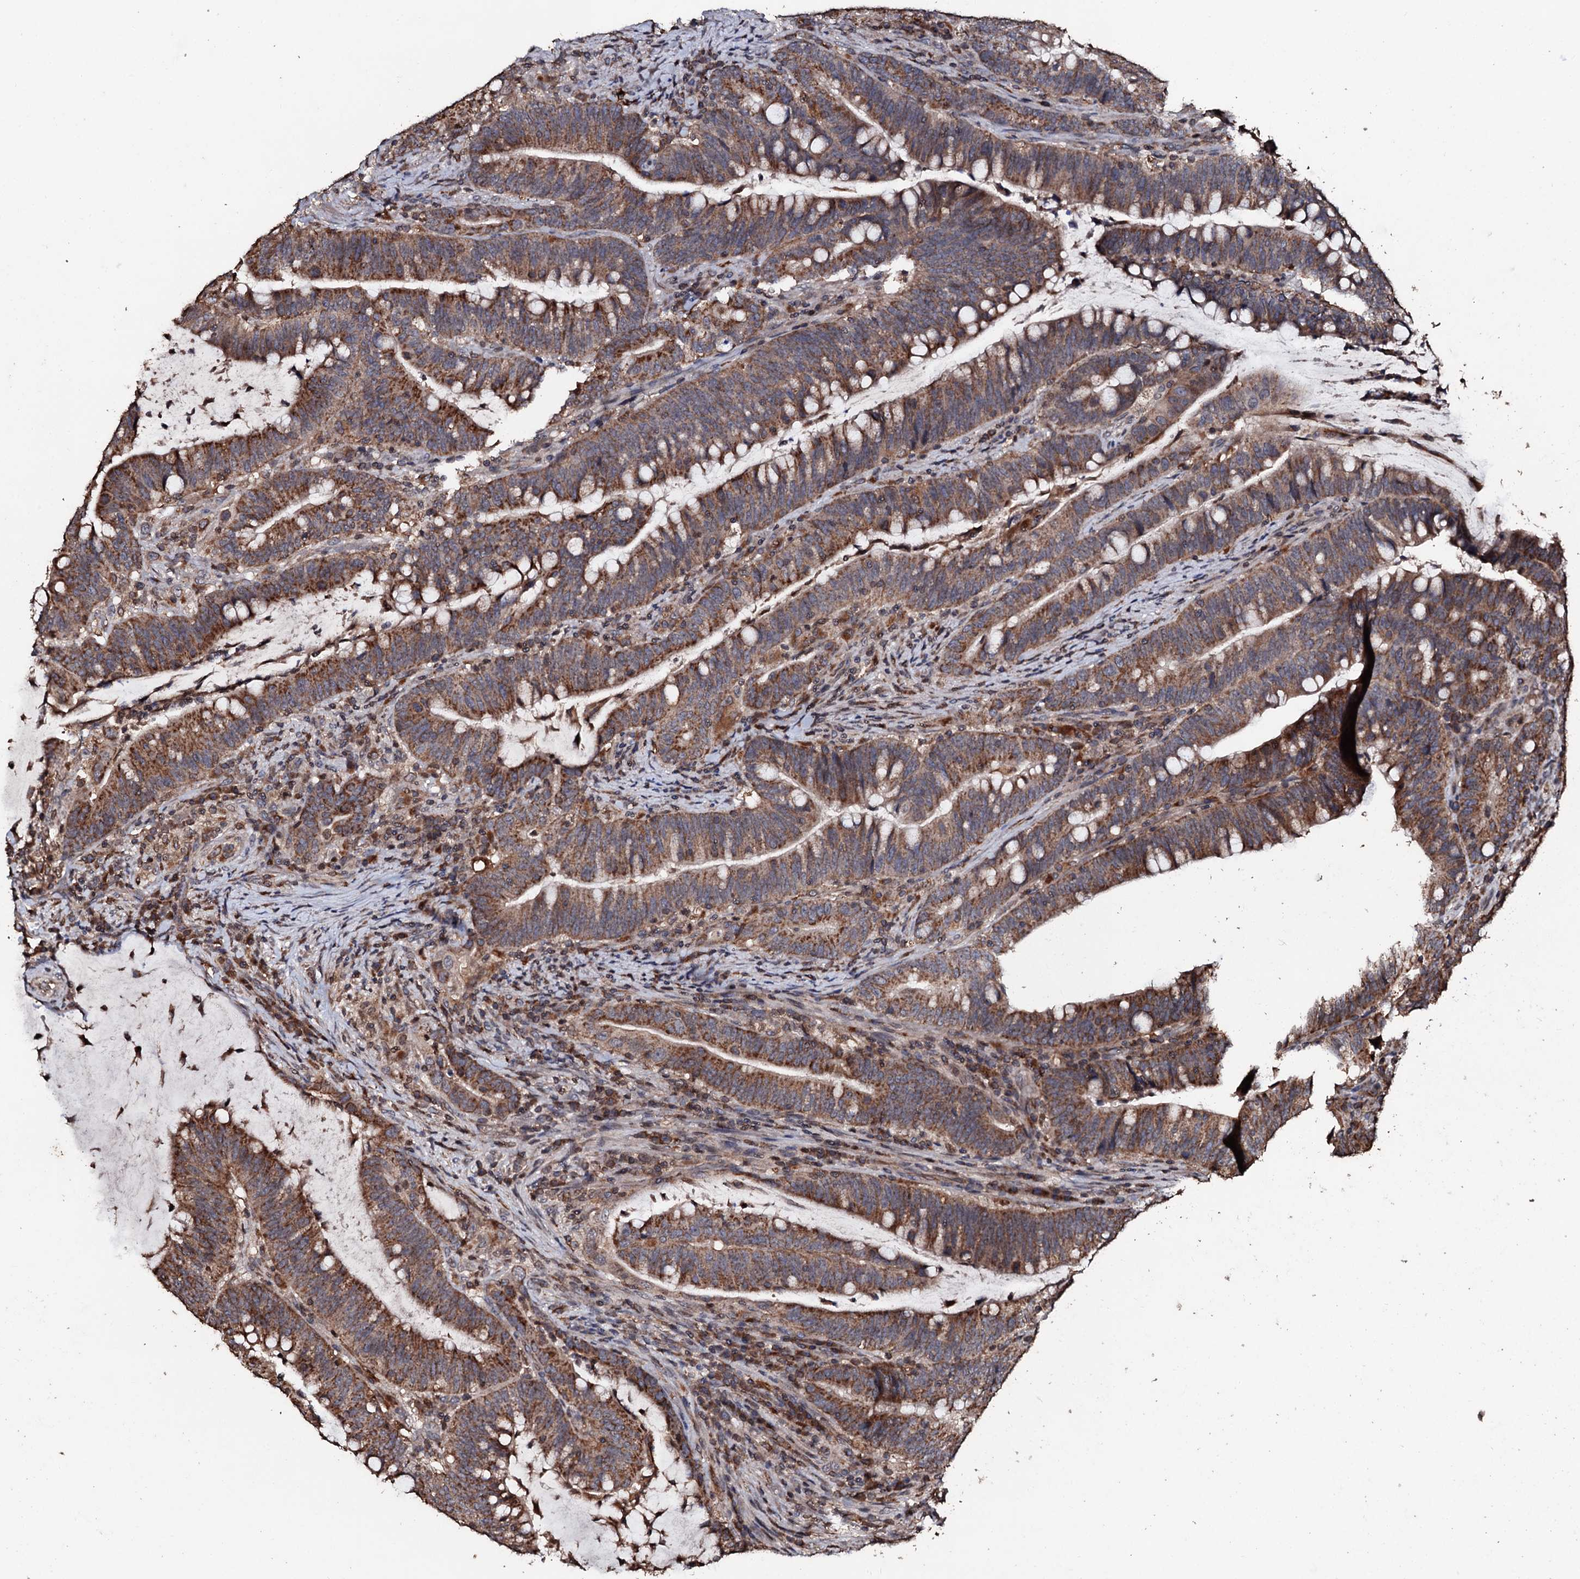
{"staining": {"intensity": "strong", "quantity": ">75%", "location": "cytoplasmic/membranous"}, "tissue": "colorectal cancer", "cell_type": "Tumor cells", "image_type": "cancer", "snomed": [{"axis": "morphology", "description": "Adenocarcinoma, NOS"}, {"axis": "topography", "description": "Colon"}], "caption": "Colorectal adenocarcinoma tissue shows strong cytoplasmic/membranous positivity in about >75% of tumor cells, visualized by immunohistochemistry.", "gene": "SDHAF2", "patient": {"sex": "female", "age": 66}}